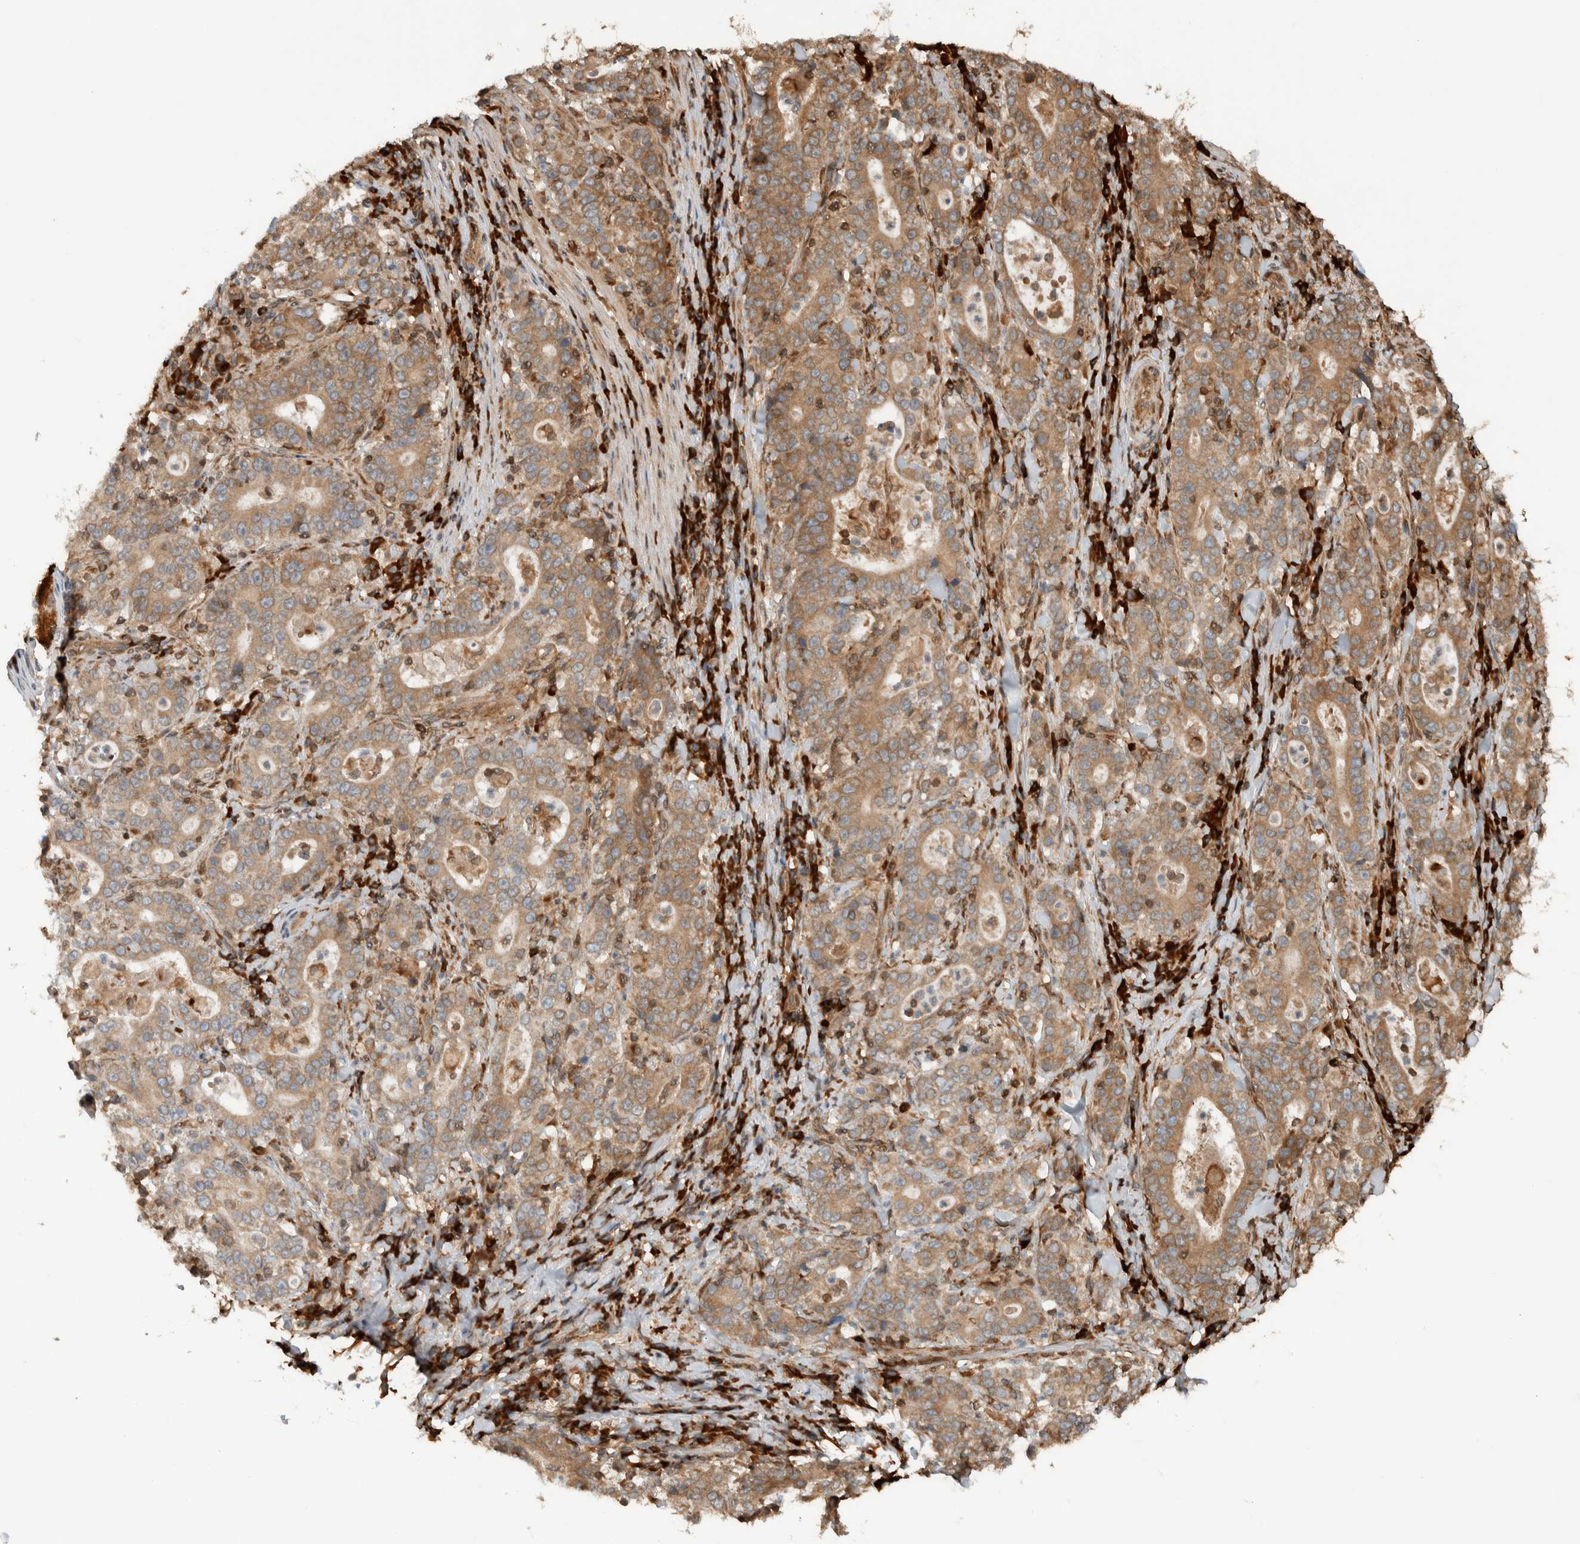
{"staining": {"intensity": "moderate", "quantity": ">75%", "location": "cytoplasmic/membranous"}, "tissue": "stomach cancer", "cell_type": "Tumor cells", "image_type": "cancer", "snomed": [{"axis": "morphology", "description": "Normal tissue, NOS"}, {"axis": "morphology", "description": "Adenocarcinoma, NOS"}, {"axis": "topography", "description": "Stomach, upper"}, {"axis": "topography", "description": "Stomach"}], "caption": "Immunohistochemical staining of adenocarcinoma (stomach) reveals moderate cytoplasmic/membranous protein positivity in approximately >75% of tumor cells.", "gene": "CNTROB", "patient": {"sex": "male", "age": 59}}